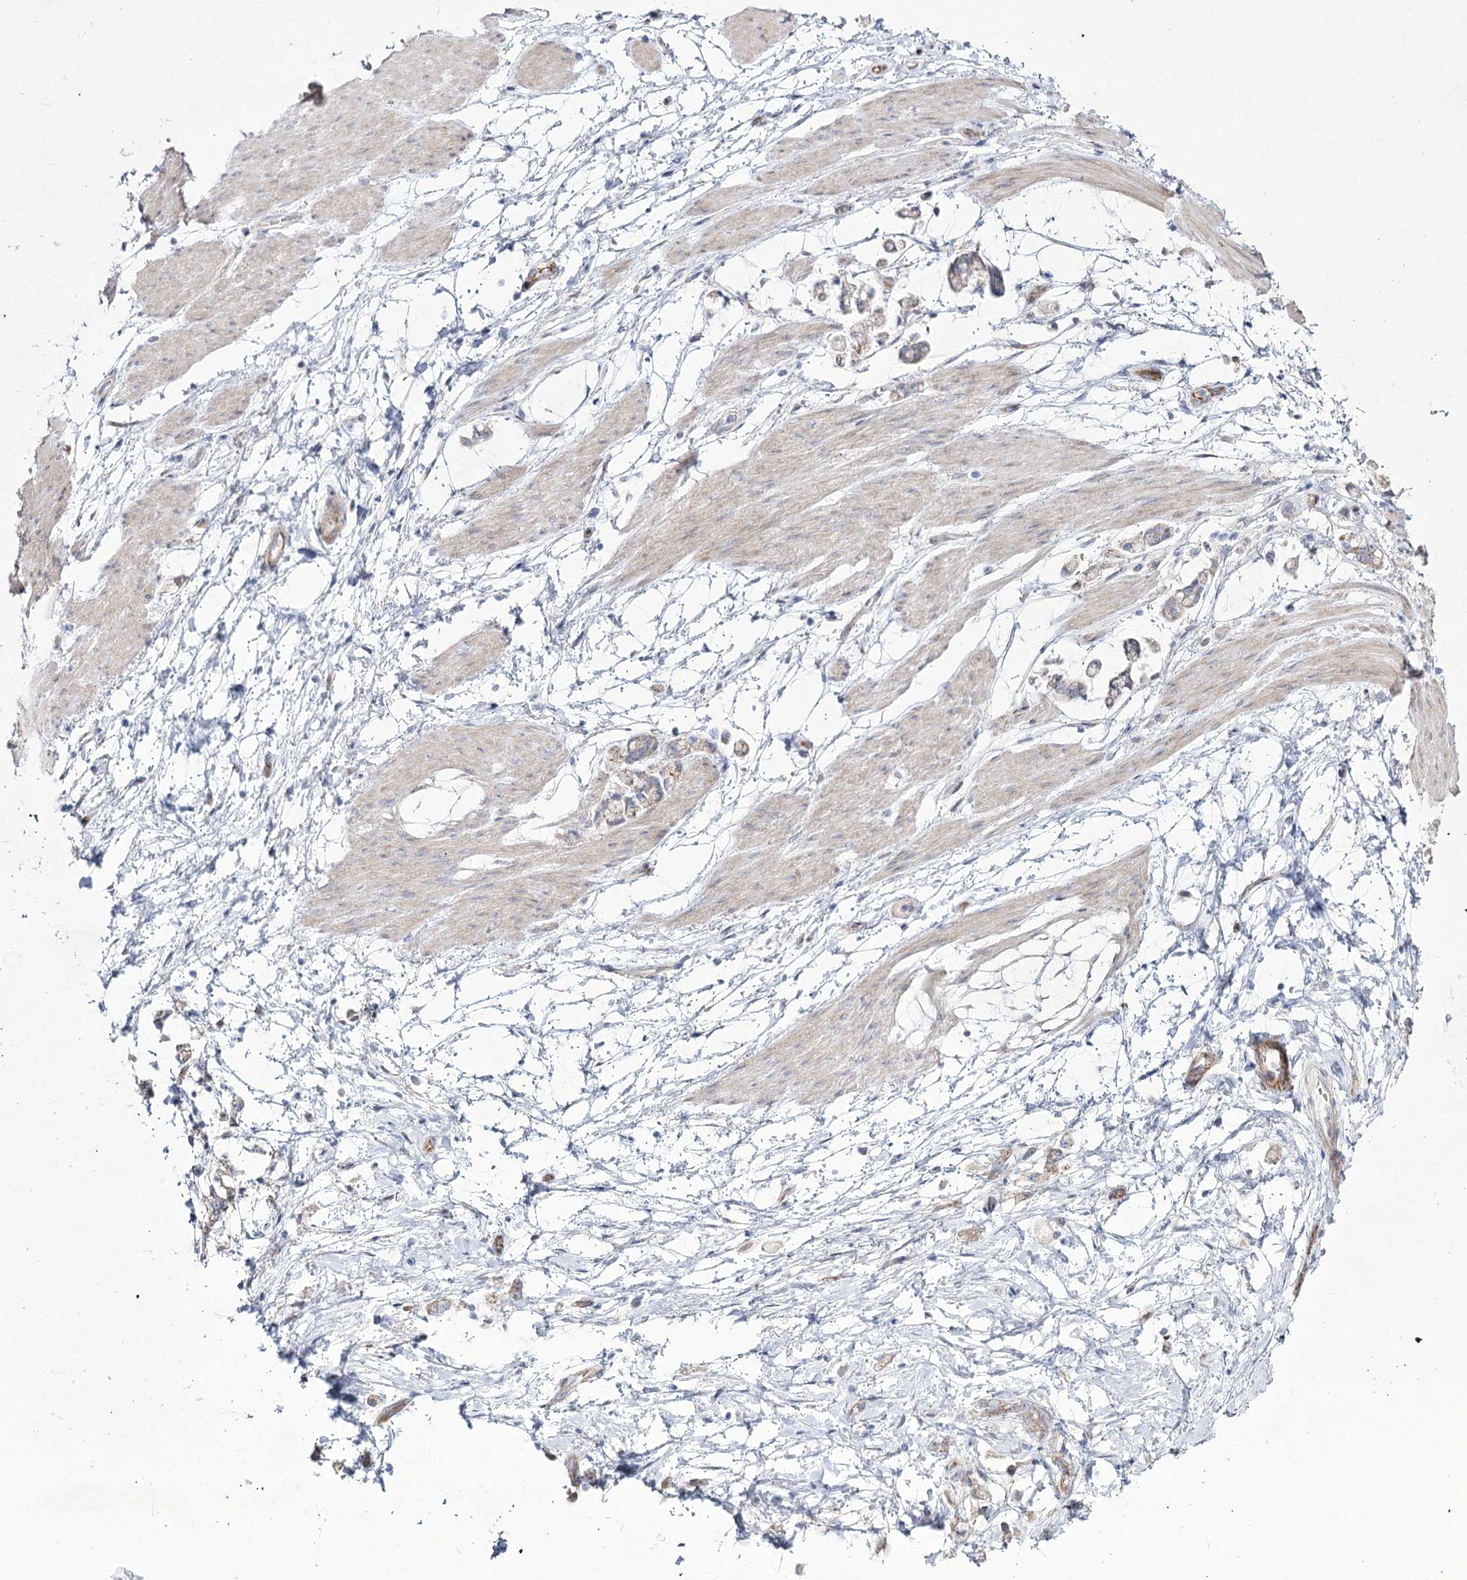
{"staining": {"intensity": "weak", "quantity": "25%-75%", "location": "cytoplasmic/membranous"}, "tissue": "stomach cancer", "cell_type": "Tumor cells", "image_type": "cancer", "snomed": [{"axis": "morphology", "description": "Adenocarcinoma, NOS"}, {"axis": "topography", "description": "Stomach"}], "caption": "IHC staining of stomach cancer, which displays low levels of weak cytoplasmic/membranous staining in approximately 25%-75% of tumor cells indicating weak cytoplasmic/membranous protein staining. The staining was performed using DAB (3,3'-diaminobenzidine) (brown) for protein detection and nuclei were counterstained in hematoxylin (blue).", "gene": "ME3", "patient": {"sex": "female", "age": 60}}